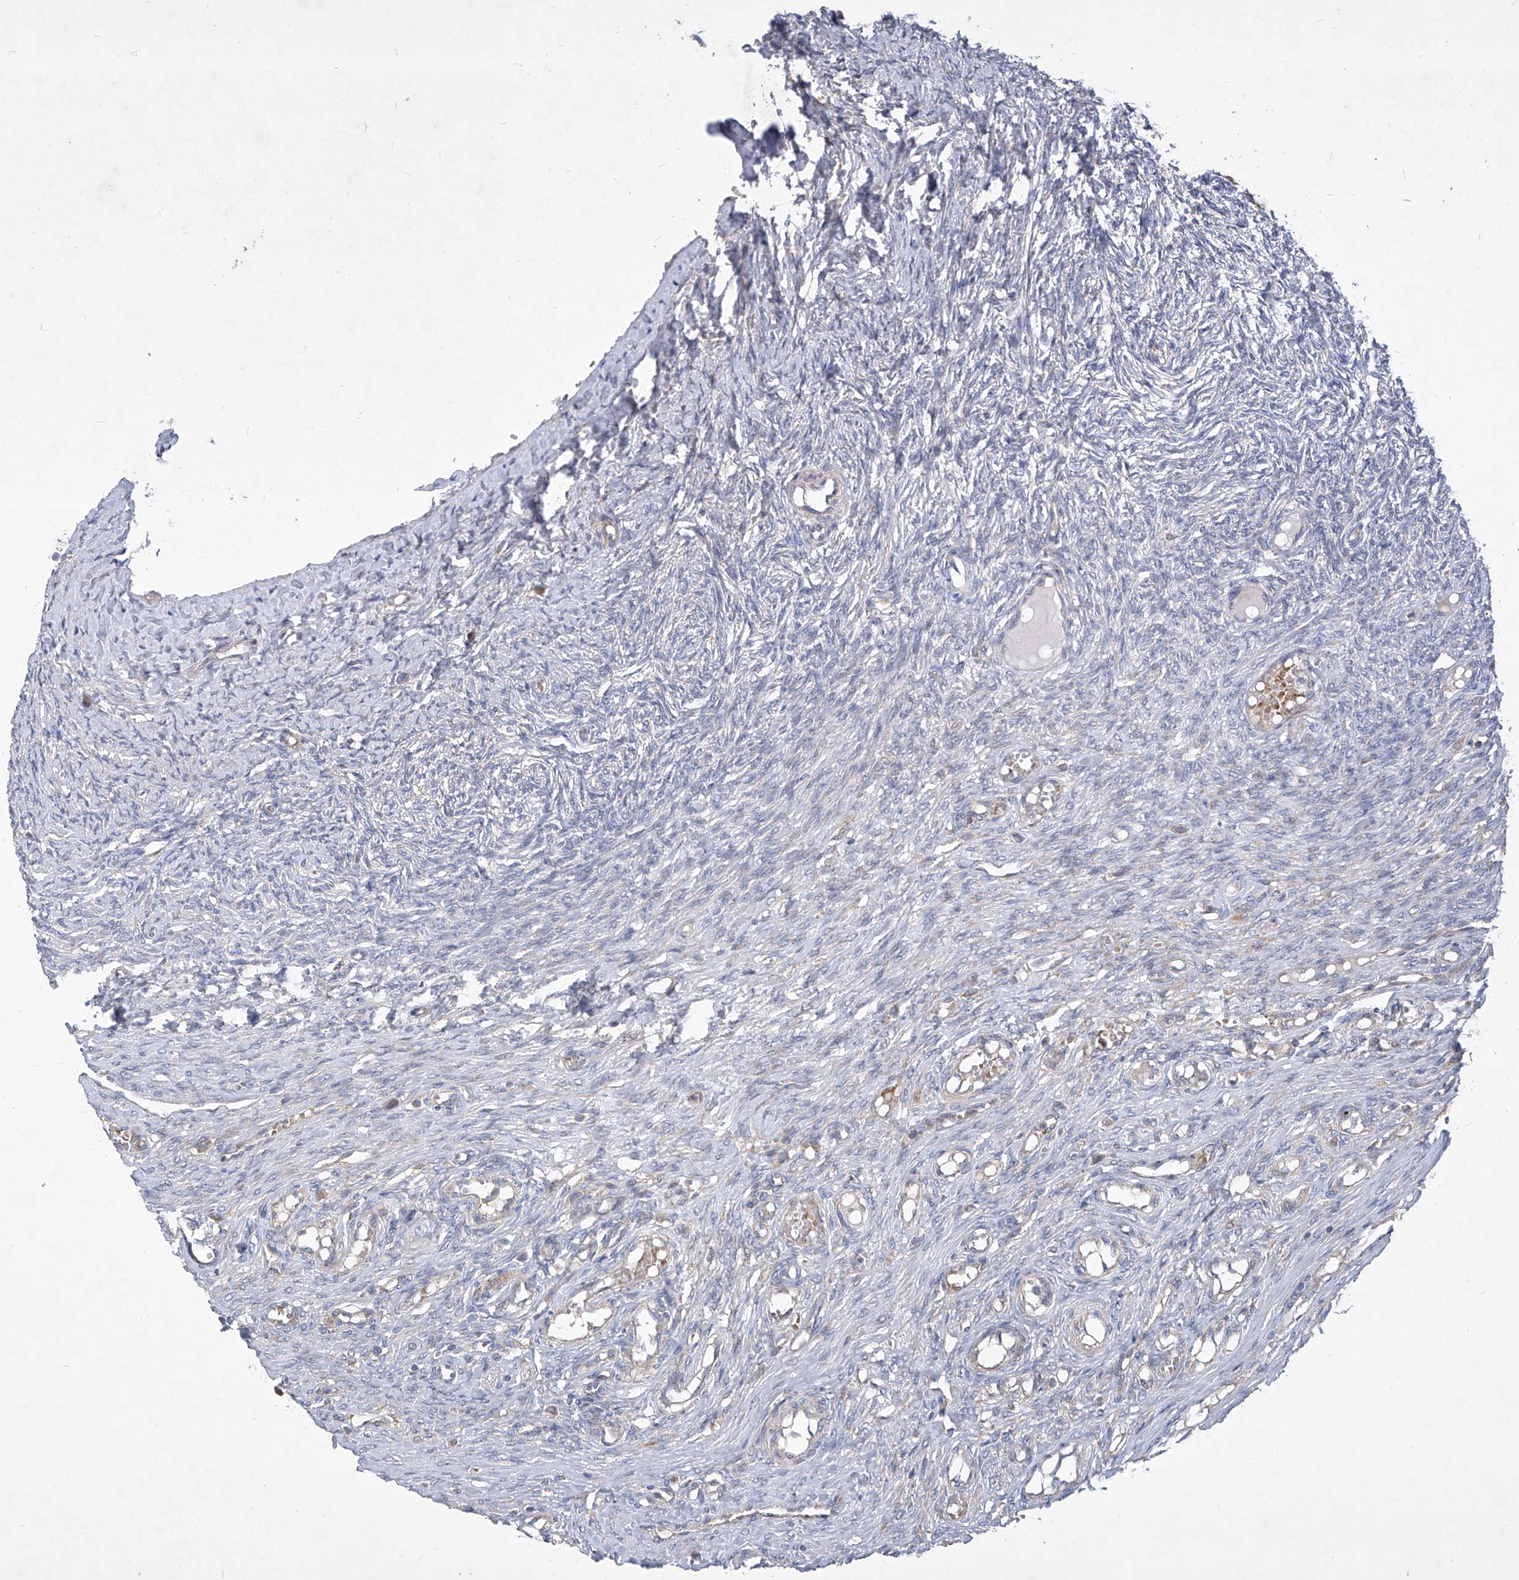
{"staining": {"intensity": "strong", "quantity": ">75%", "location": "cytoplasmic/membranous"}, "tissue": "ovary", "cell_type": "Follicle cells", "image_type": "normal", "snomed": [{"axis": "morphology", "description": "Adenocarcinoma, NOS"}, {"axis": "topography", "description": "Endometrium"}], "caption": "Unremarkable ovary was stained to show a protein in brown. There is high levels of strong cytoplasmic/membranous positivity in approximately >75% of follicle cells. The protein is shown in brown color, while the nuclei are stained blue.", "gene": "COQ3", "patient": {"sex": "female", "age": 32}}